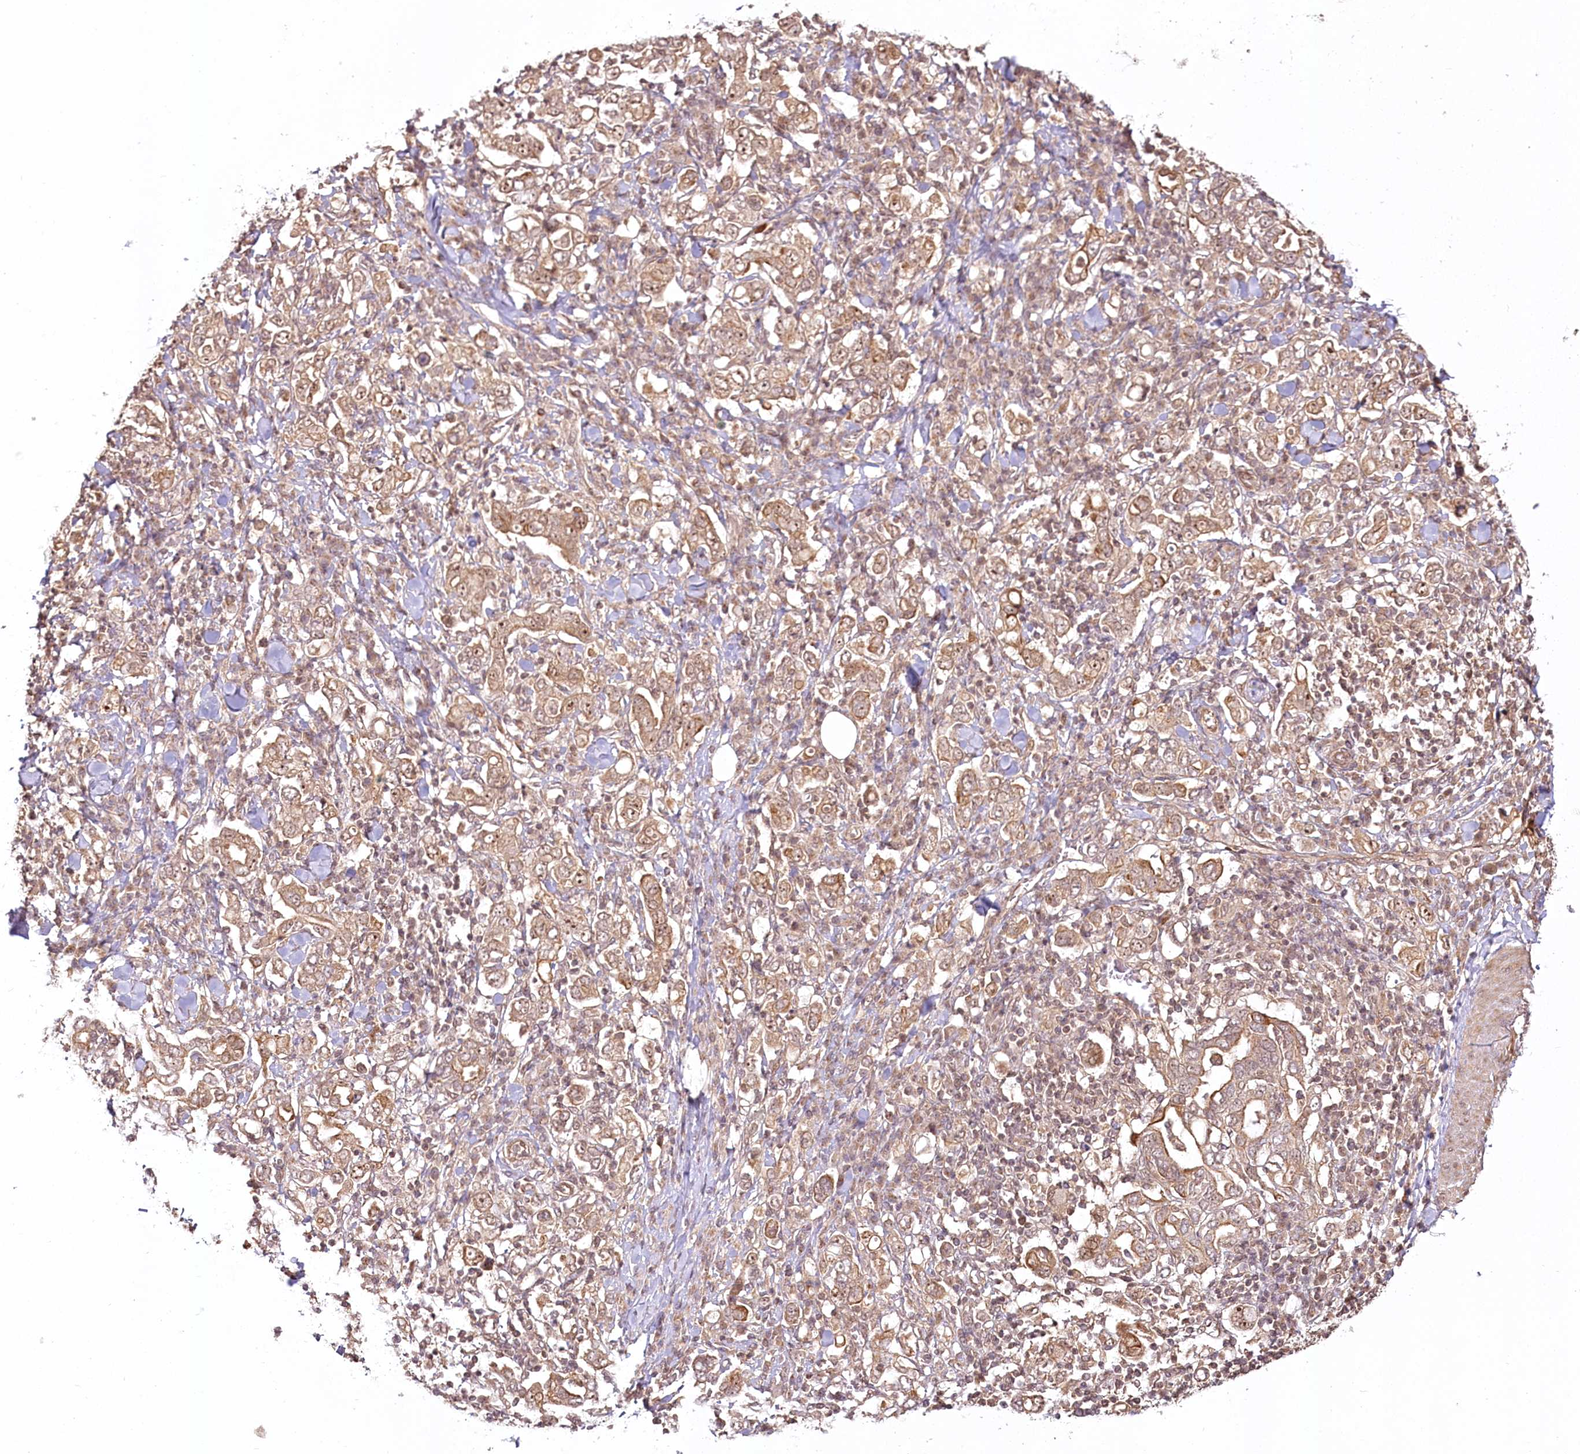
{"staining": {"intensity": "moderate", "quantity": ">75%", "location": "cytoplasmic/membranous,nuclear"}, "tissue": "stomach cancer", "cell_type": "Tumor cells", "image_type": "cancer", "snomed": [{"axis": "morphology", "description": "Adenocarcinoma, NOS"}, {"axis": "topography", "description": "Stomach, upper"}], "caption": "Immunohistochemistry (DAB) staining of stomach cancer reveals moderate cytoplasmic/membranous and nuclear protein positivity in approximately >75% of tumor cells.", "gene": "R3HDM2", "patient": {"sex": "male", "age": 62}}